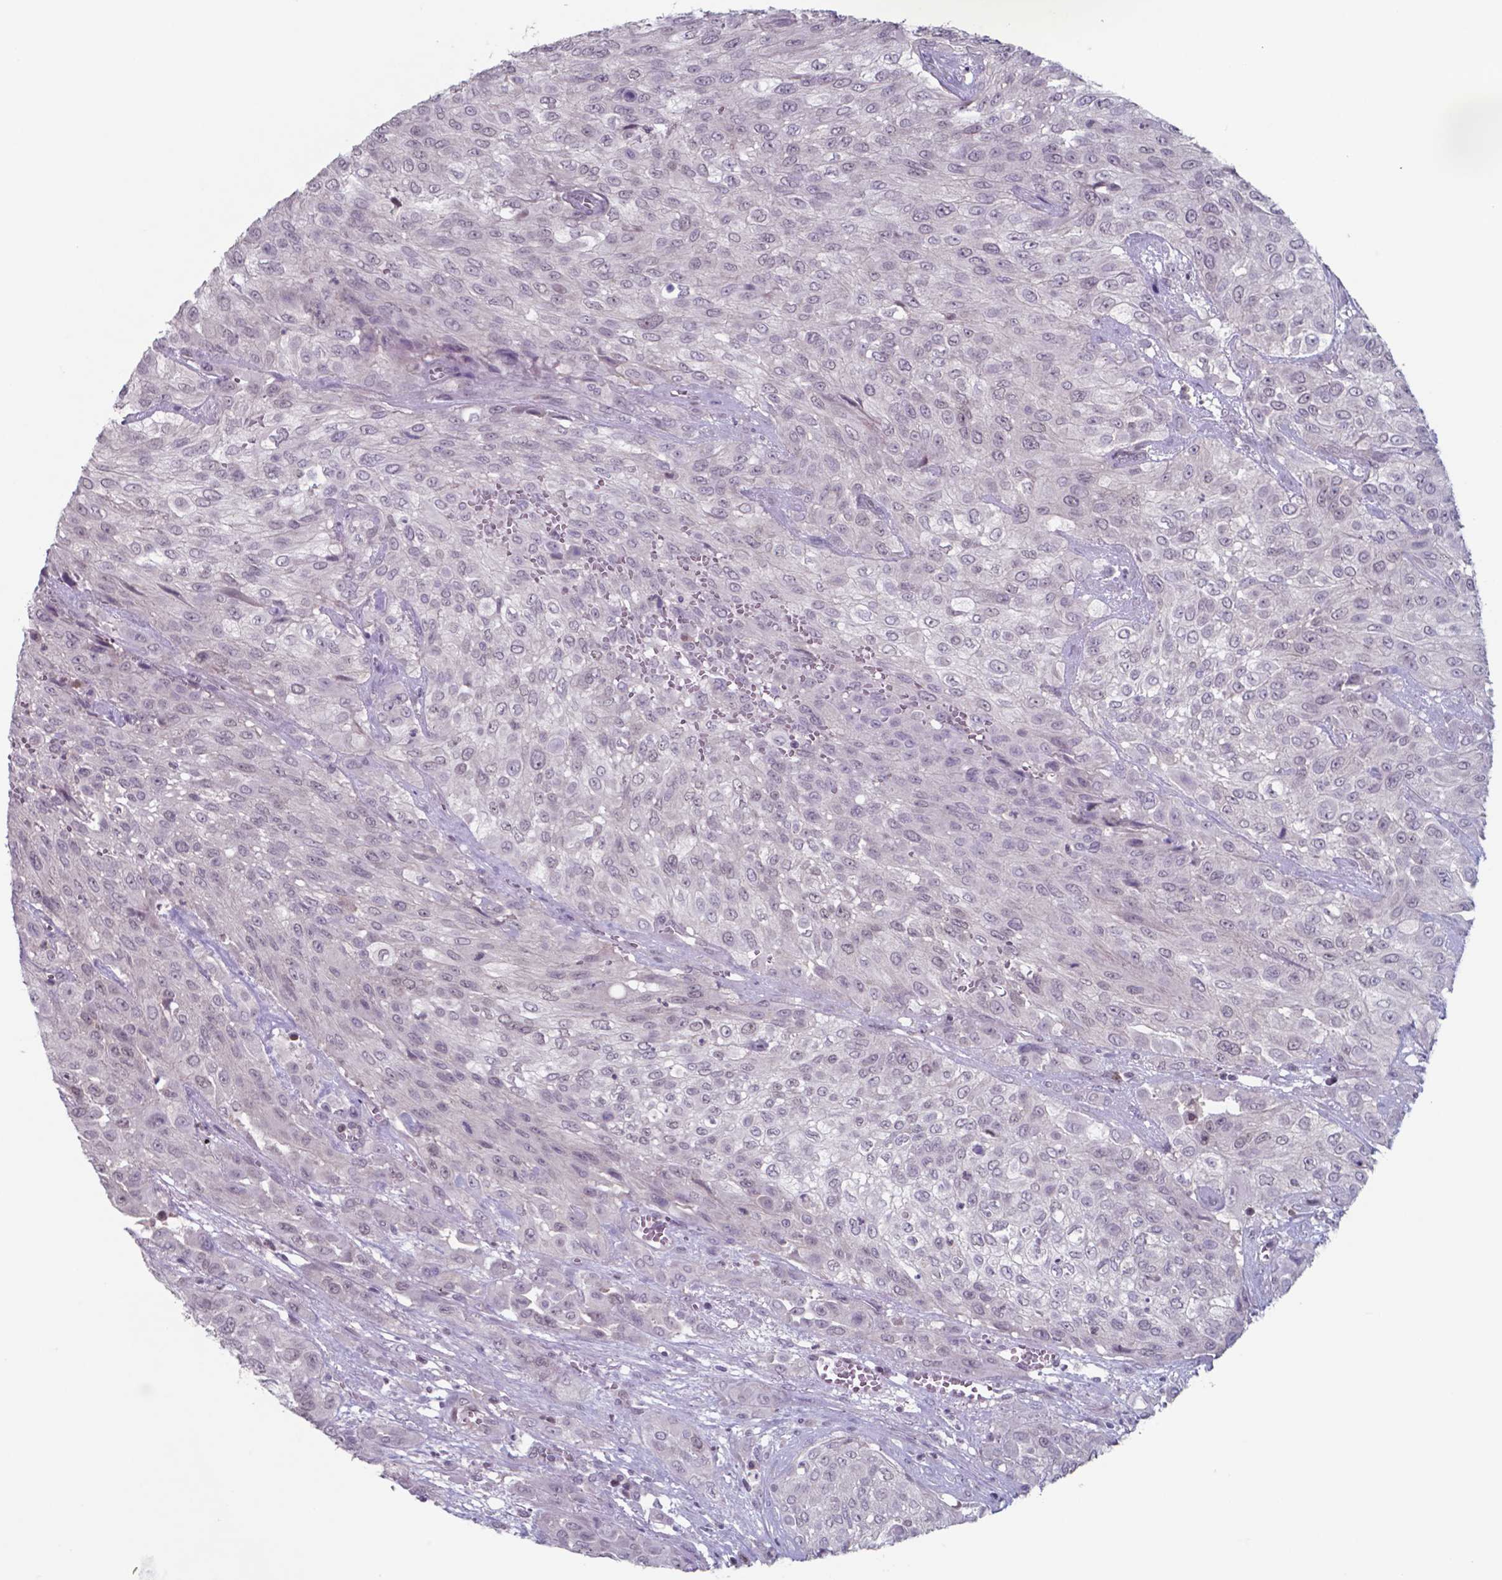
{"staining": {"intensity": "negative", "quantity": "none", "location": "none"}, "tissue": "urothelial cancer", "cell_type": "Tumor cells", "image_type": "cancer", "snomed": [{"axis": "morphology", "description": "Urothelial carcinoma, High grade"}, {"axis": "topography", "description": "Urinary bladder"}], "caption": "Immunohistochemistry (IHC) photomicrograph of neoplastic tissue: high-grade urothelial carcinoma stained with DAB (3,3'-diaminobenzidine) reveals no significant protein expression in tumor cells.", "gene": "TDP2", "patient": {"sex": "male", "age": 57}}